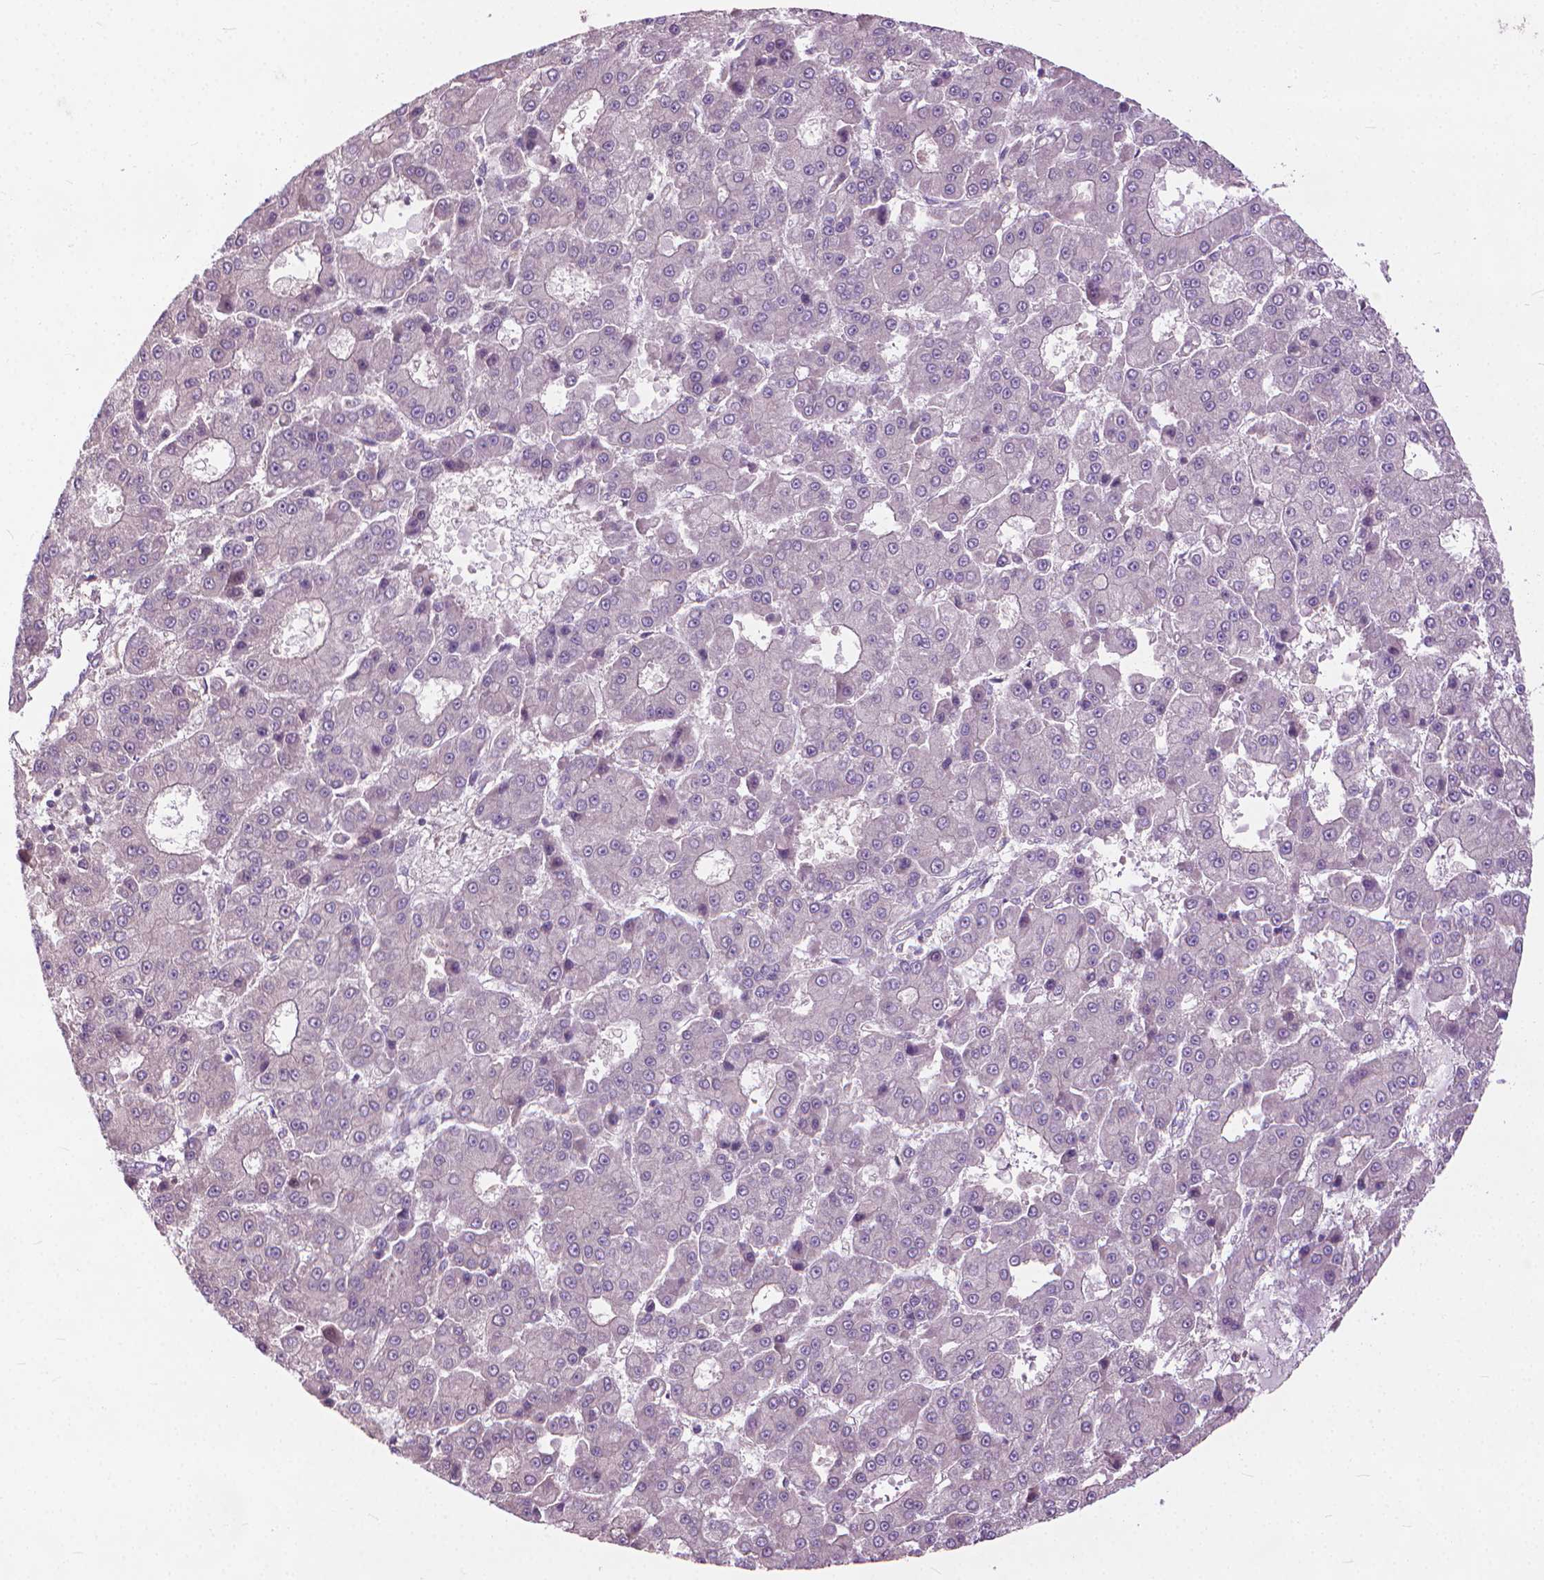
{"staining": {"intensity": "negative", "quantity": "none", "location": "none"}, "tissue": "liver cancer", "cell_type": "Tumor cells", "image_type": "cancer", "snomed": [{"axis": "morphology", "description": "Carcinoma, Hepatocellular, NOS"}, {"axis": "topography", "description": "Liver"}], "caption": "Immunohistochemistry histopathology image of liver cancer (hepatocellular carcinoma) stained for a protein (brown), which shows no positivity in tumor cells.", "gene": "NUDT1", "patient": {"sex": "male", "age": 70}}